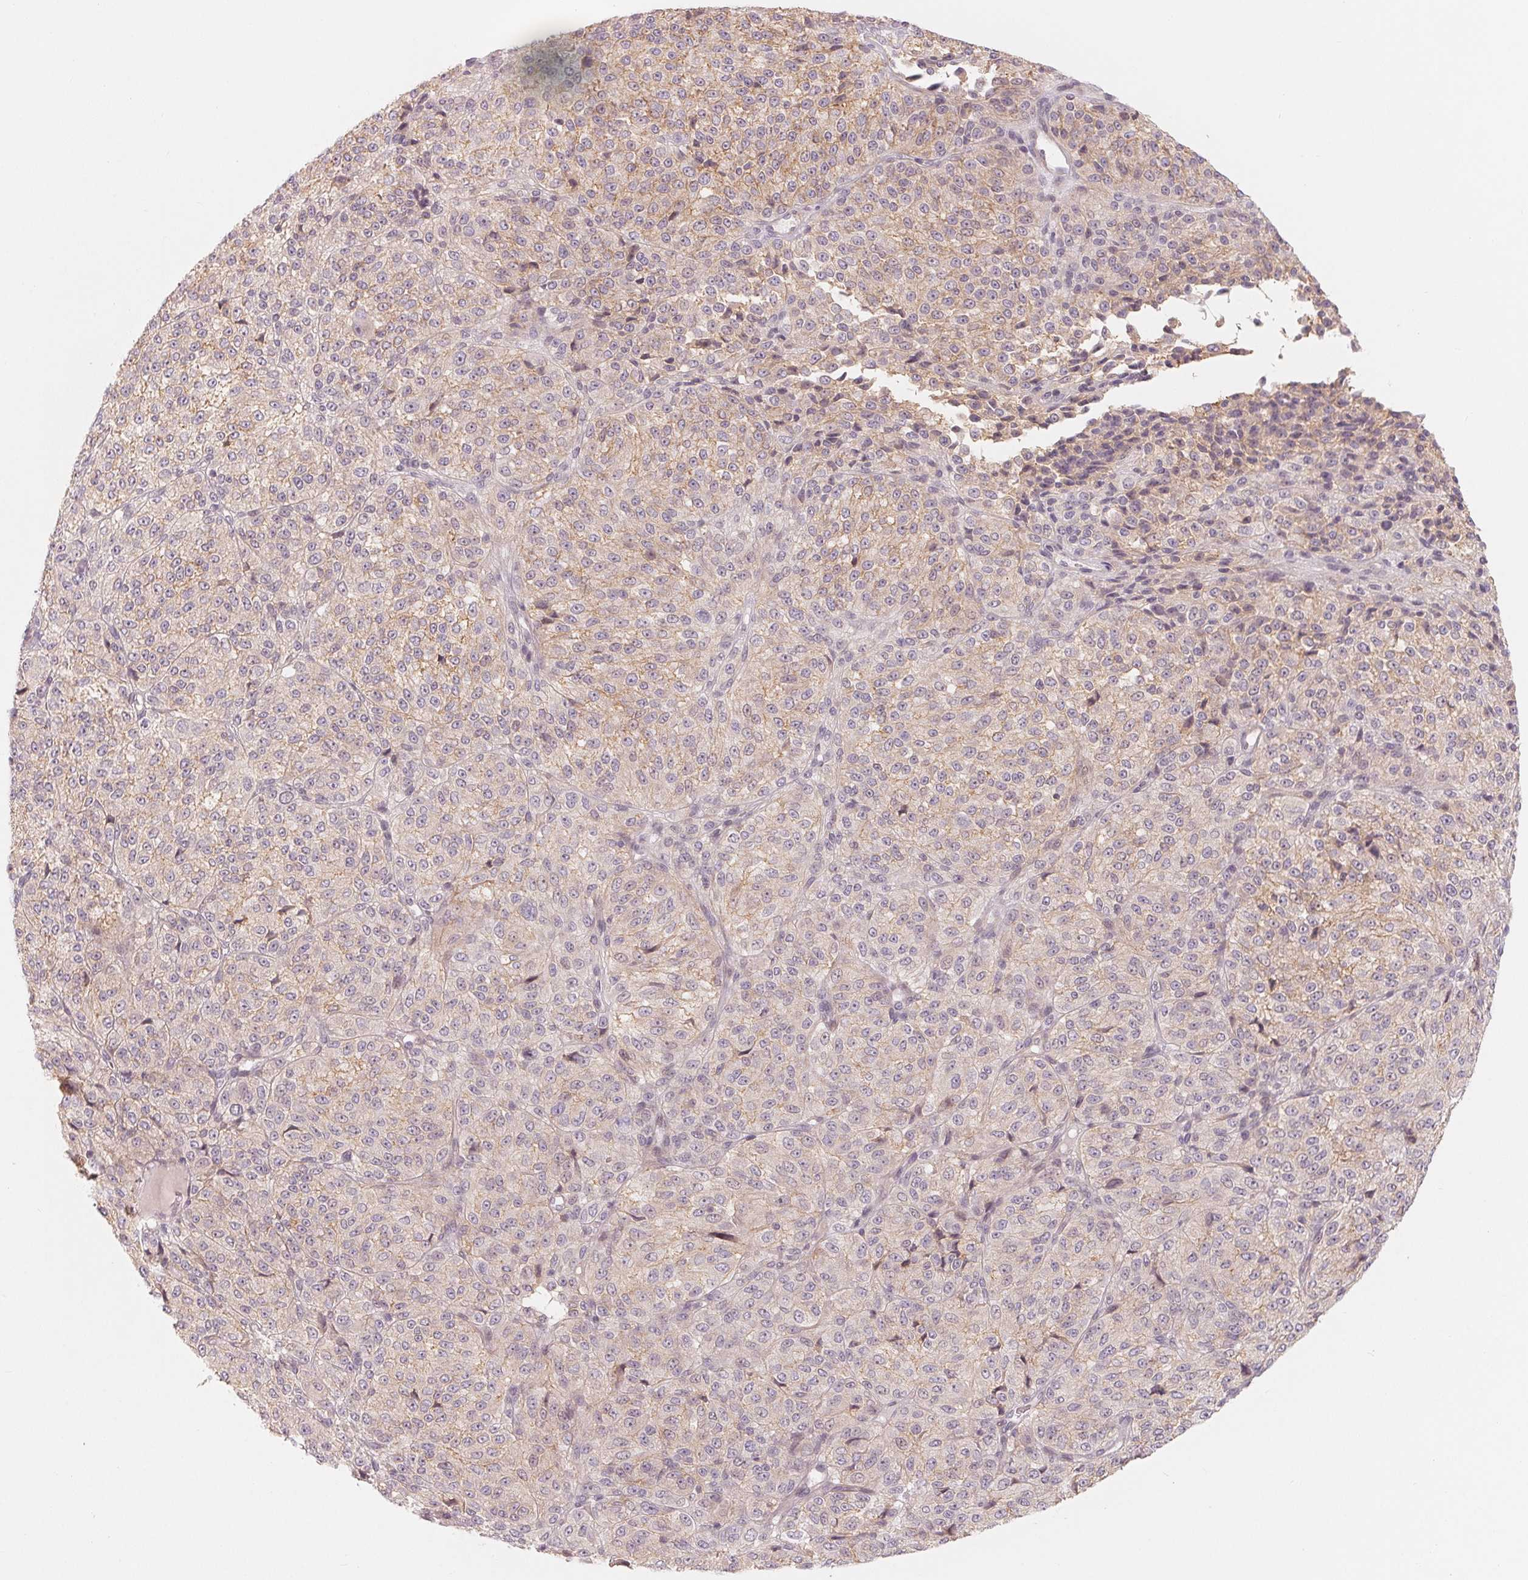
{"staining": {"intensity": "weak", "quantity": "<25%", "location": "cytoplasmic/membranous"}, "tissue": "melanoma", "cell_type": "Tumor cells", "image_type": "cancer", "snomed": [{"axis": "morphology", "description": "Malignant melanoma, Metastatic site"}, {"axis": "topography", "description": "Brain"}], "caption": "Immunohistochemical staining of human melanoma reveals no significant expression in tumor cells.", "gene": "DENND2C", "patient": {"sex": "female", "age": 56}}